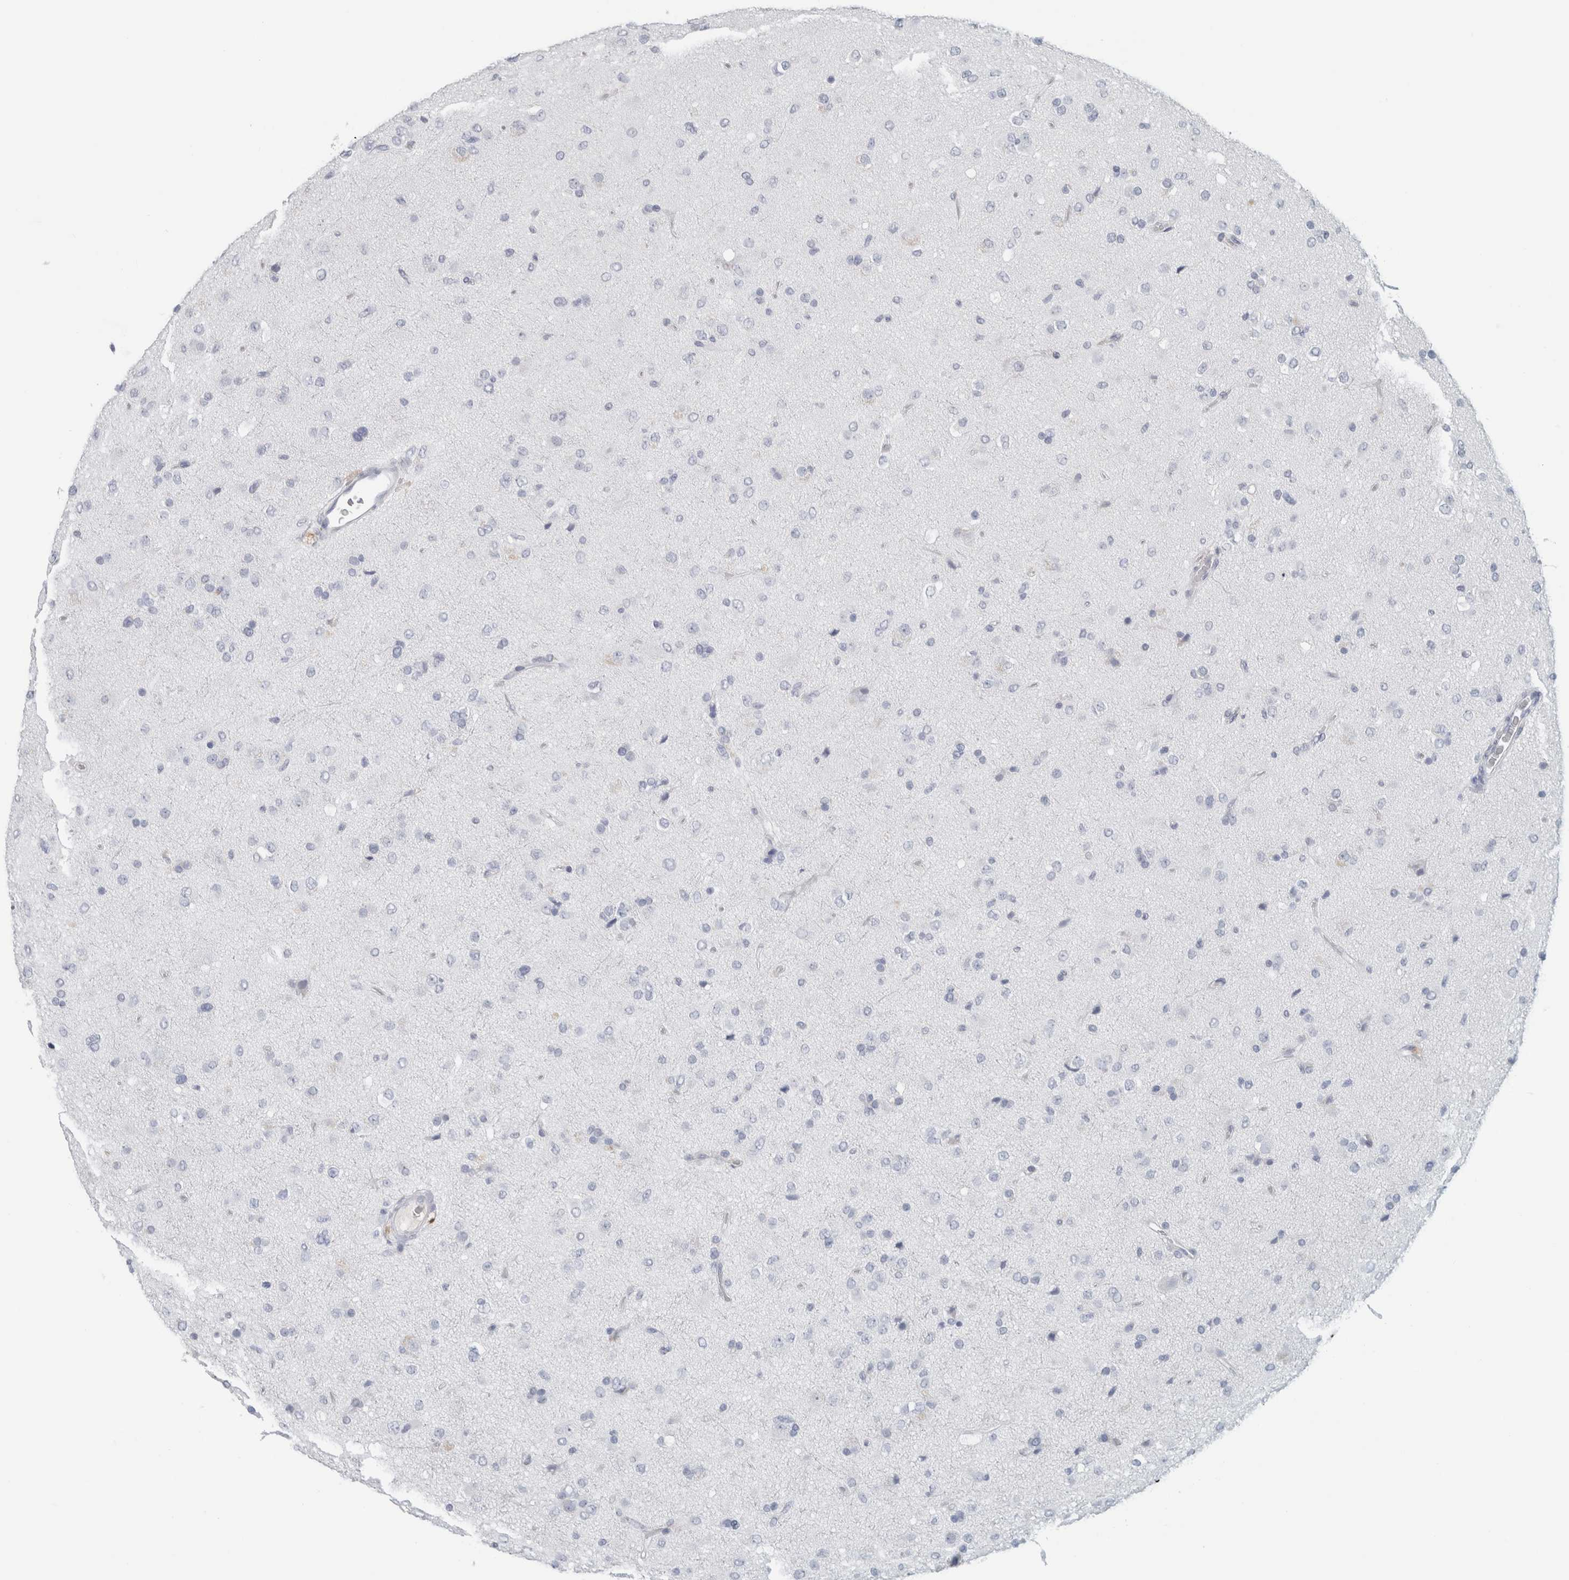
{"staining": {"intensity": "negative", "quantity": "none", "location": "none"}, "tissue": "glioma", "cell_type": "Tumor cells", "image_type": "cancer", "snomed": [{"axis": "morphology", "description": "Glioma, malignant, Low grade"}, {"axis": "topography", "description": "Brain"}], "caption": "High magnification brightfield microscopy of glioma stained with DAB (brown) and counterstained with hematoxylin (blue): tumor cells show no significant expression.", "gene": "IL6", "patient": {"sex": "male", "age": 65}}